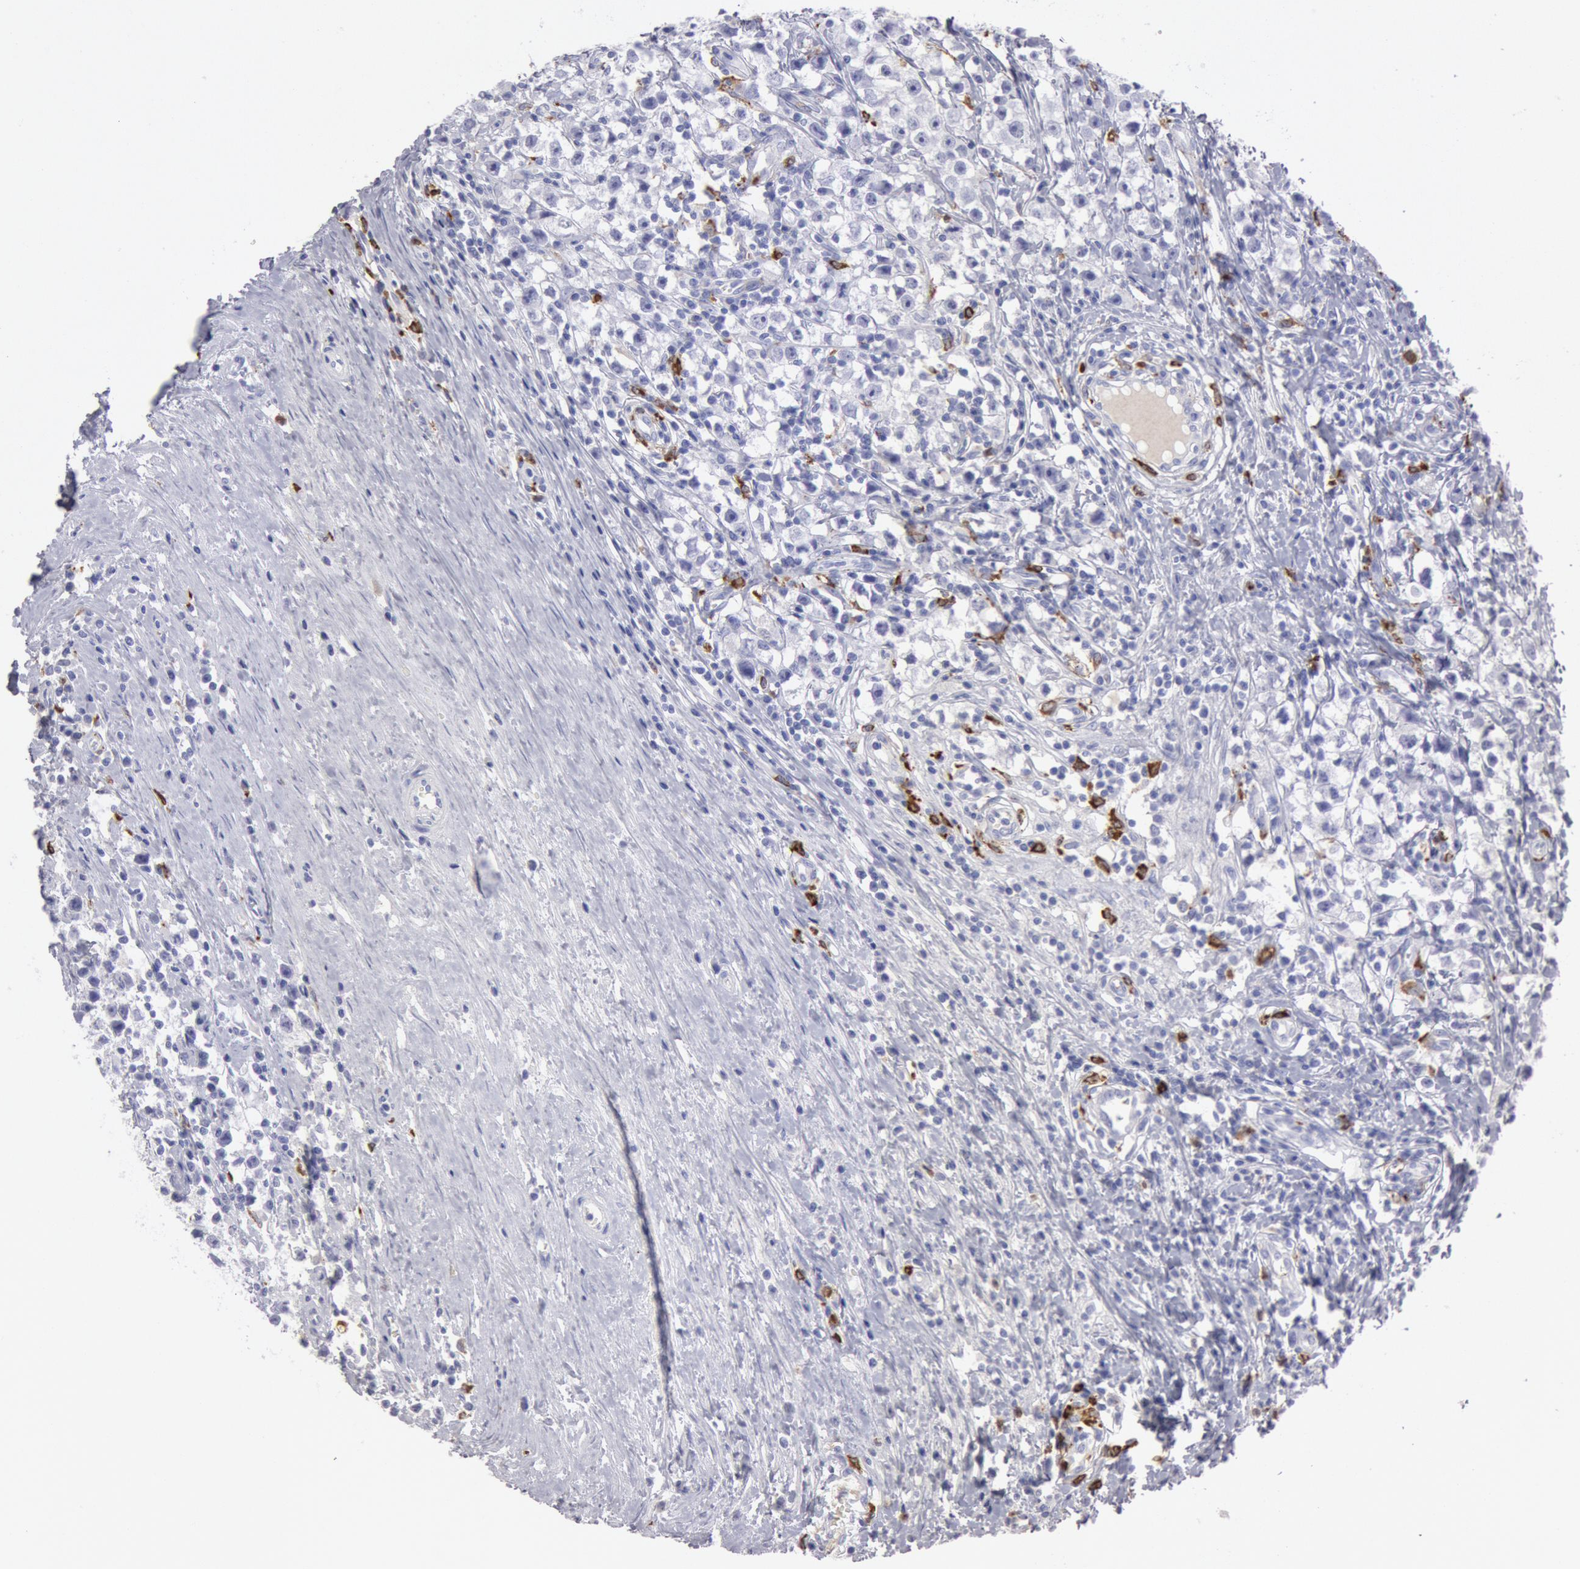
{"staining": {"intensity": "negative", "quantity": "none", "location": "none"}, "tissue": "testis cancer", "cell_type": "Tumor cells", "image_type": "cancer", "snomed": [{"axis": "morphology", "description": "Seminoma, NOS"}, {"axis": "topography", "description": "Testis"}], "caption": "Tumor cells are negative for brown protein staining in testis cancer (seminoma). (Stains: DAB (3,3'-diaminobenzidine) IHC with hematoxylin counter stain, Microscopy: brightfield microscopy at high magnification).", "gene": "FCN1", "patient": {"sex": "male", "age": 35}}